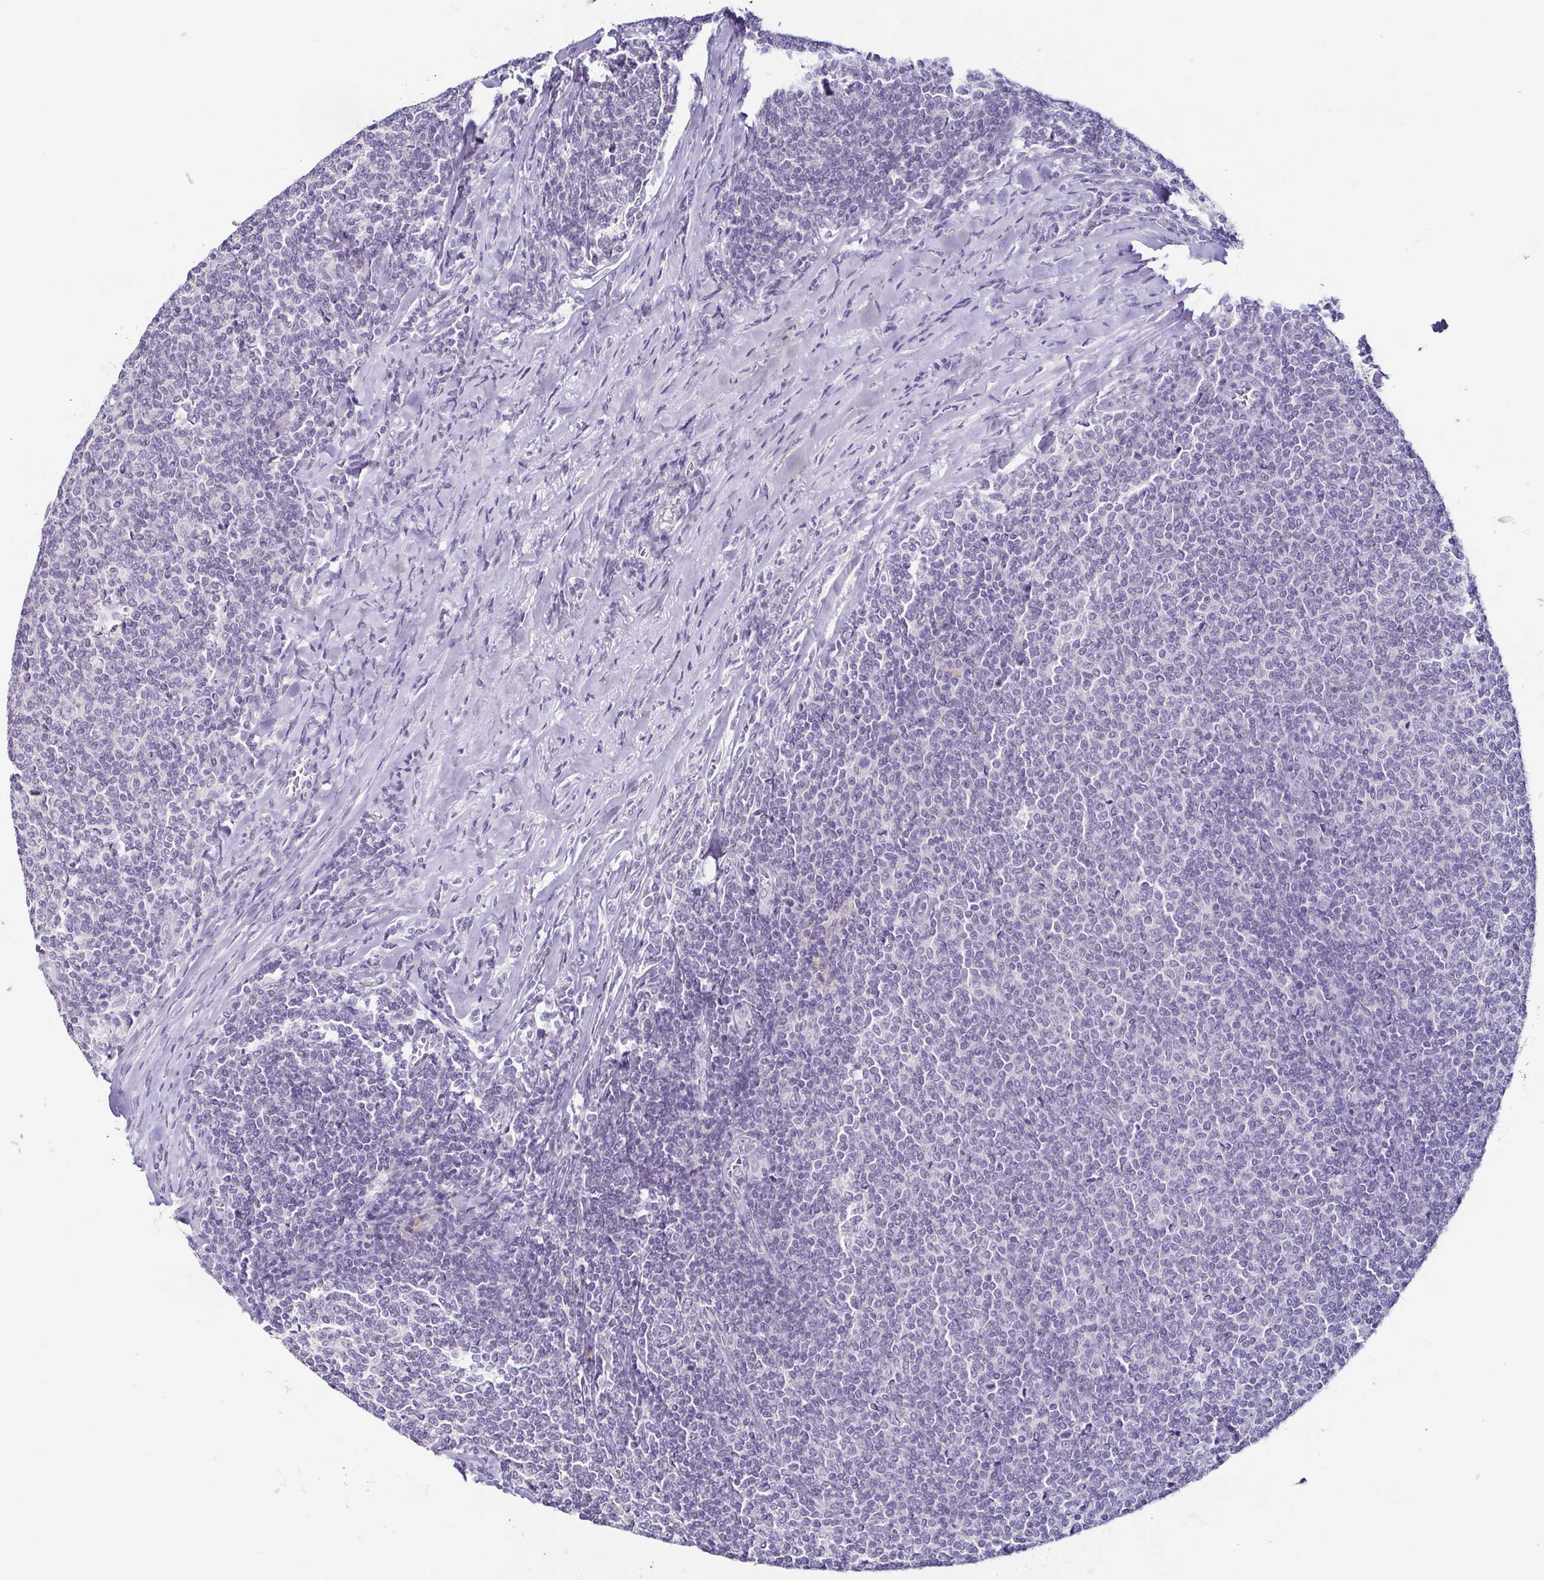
{"staining": {"intensity": "negative", "quantity": "none", "location": "none"}, "tissue": "lymphoma", "cell_type": "Tumor cells", "image_type": "cancer", "snomed": [{"axis": "morphology", "description": "Malignant lymphoma, non-Hodgkin's type, Low grade"}, {"axis": "topography", "description": "Lymph node"}], "caption": "An immunohistochemistry histopathology image of lymphoma is shown. There is no staining in tumor cells of lymphoma. The staining was performed using DAB to visualize the protein expression in brown, while the nuclei were stained in blue with hematoxylin (Magnification: 20x).", "gene": "TP73", "patient": {"sex": "male", "age": 52}}